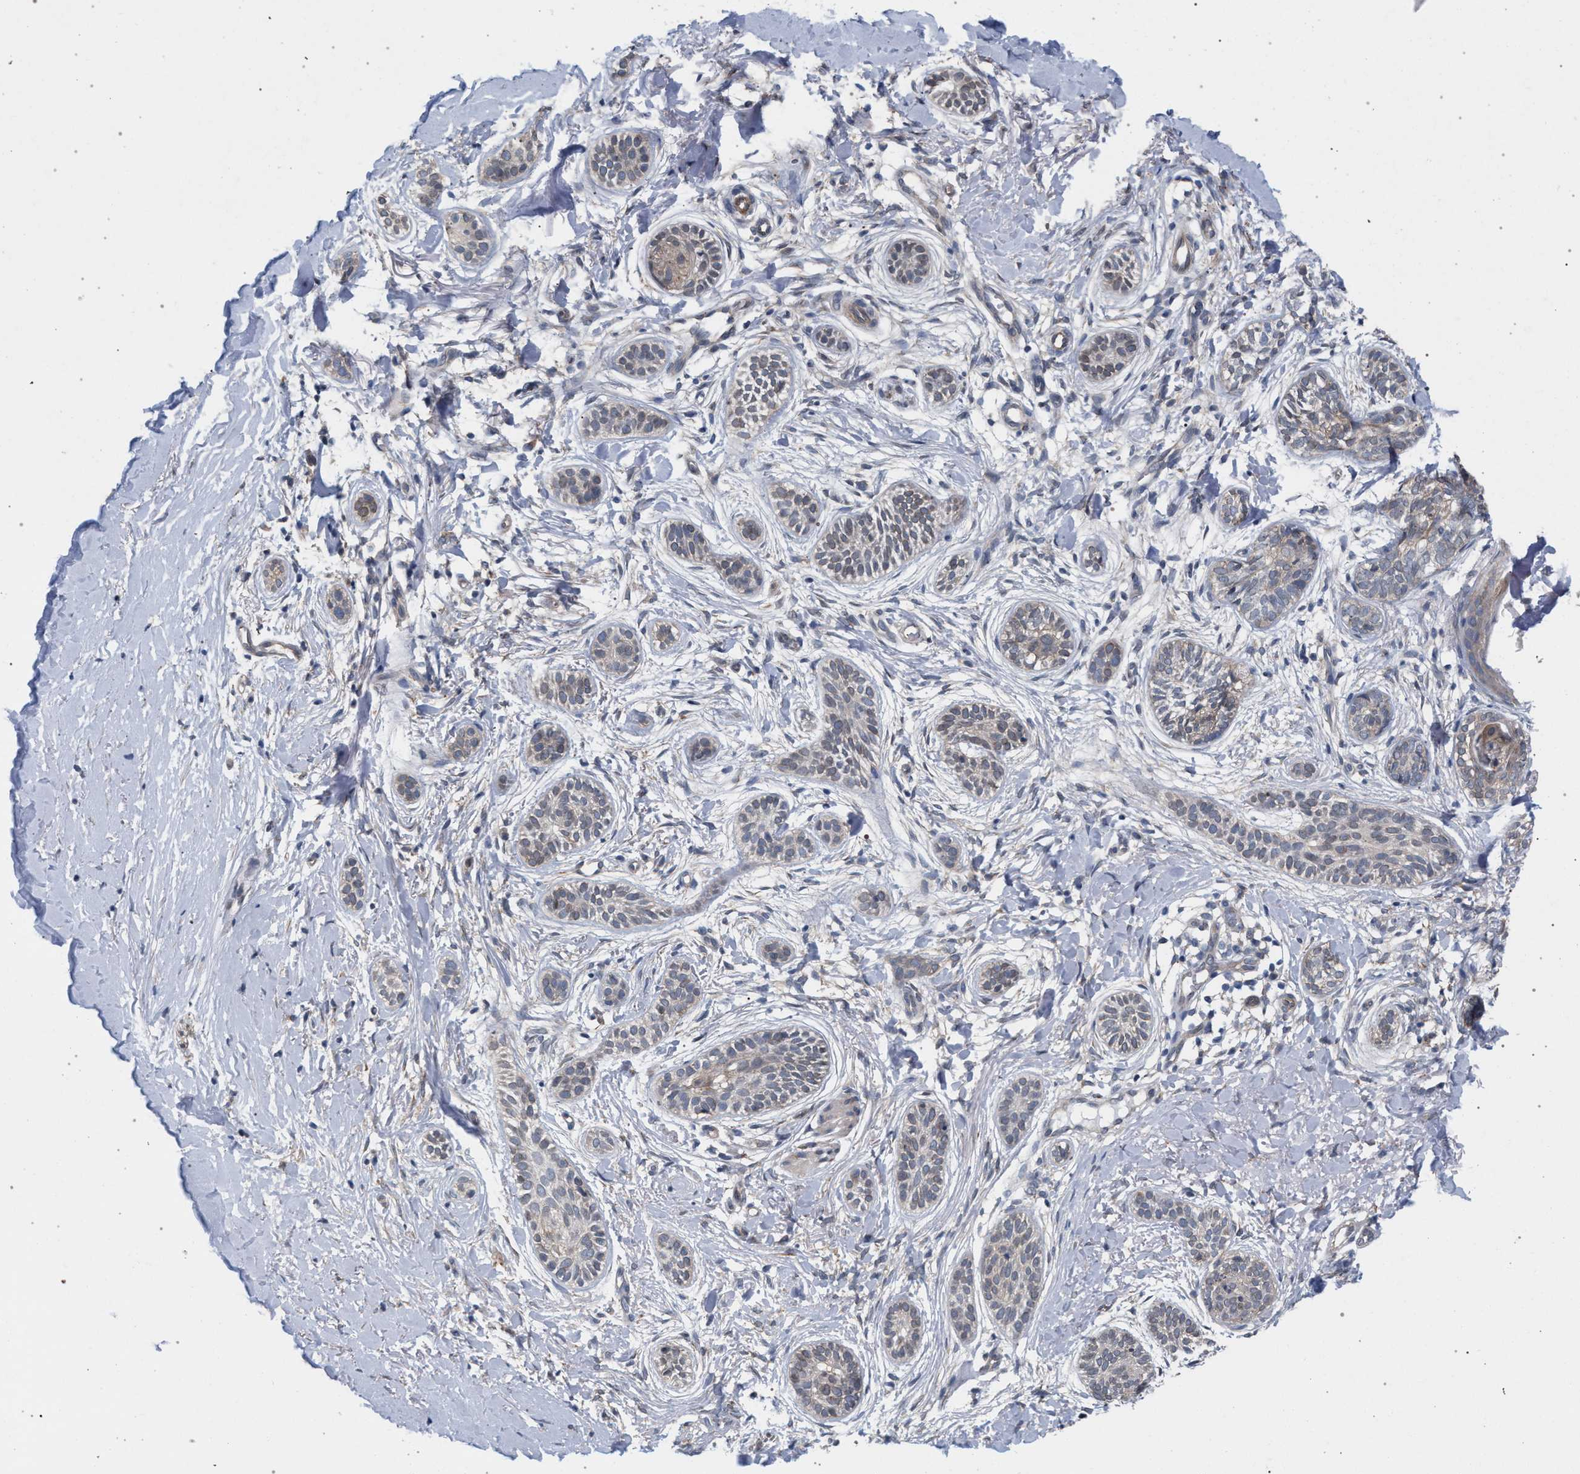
{"staining": {"intensity": "weak", "quantity": "<25%", "location": "cytoplasmic/membranous"}, "tissue": "skin cancer", "cell_type": "Tumor cells", "image_type": "cancer", "snomed": [{"axis": "morphology", "description": "Normal tissue, NOS"}, {"axis": "morphology", "description": "Basal cell carcinoma"}, {"axis": "topography", "description": "Skin"}], "caption": "The IHC photomicrograph has no significant staining in tumor cells of skin basal cell carcinoma tissue. (IHC, brightfield microscopy, high magnification).", "gene": "ARPC5L", "patient": {"sex": "male", "age": 63}}